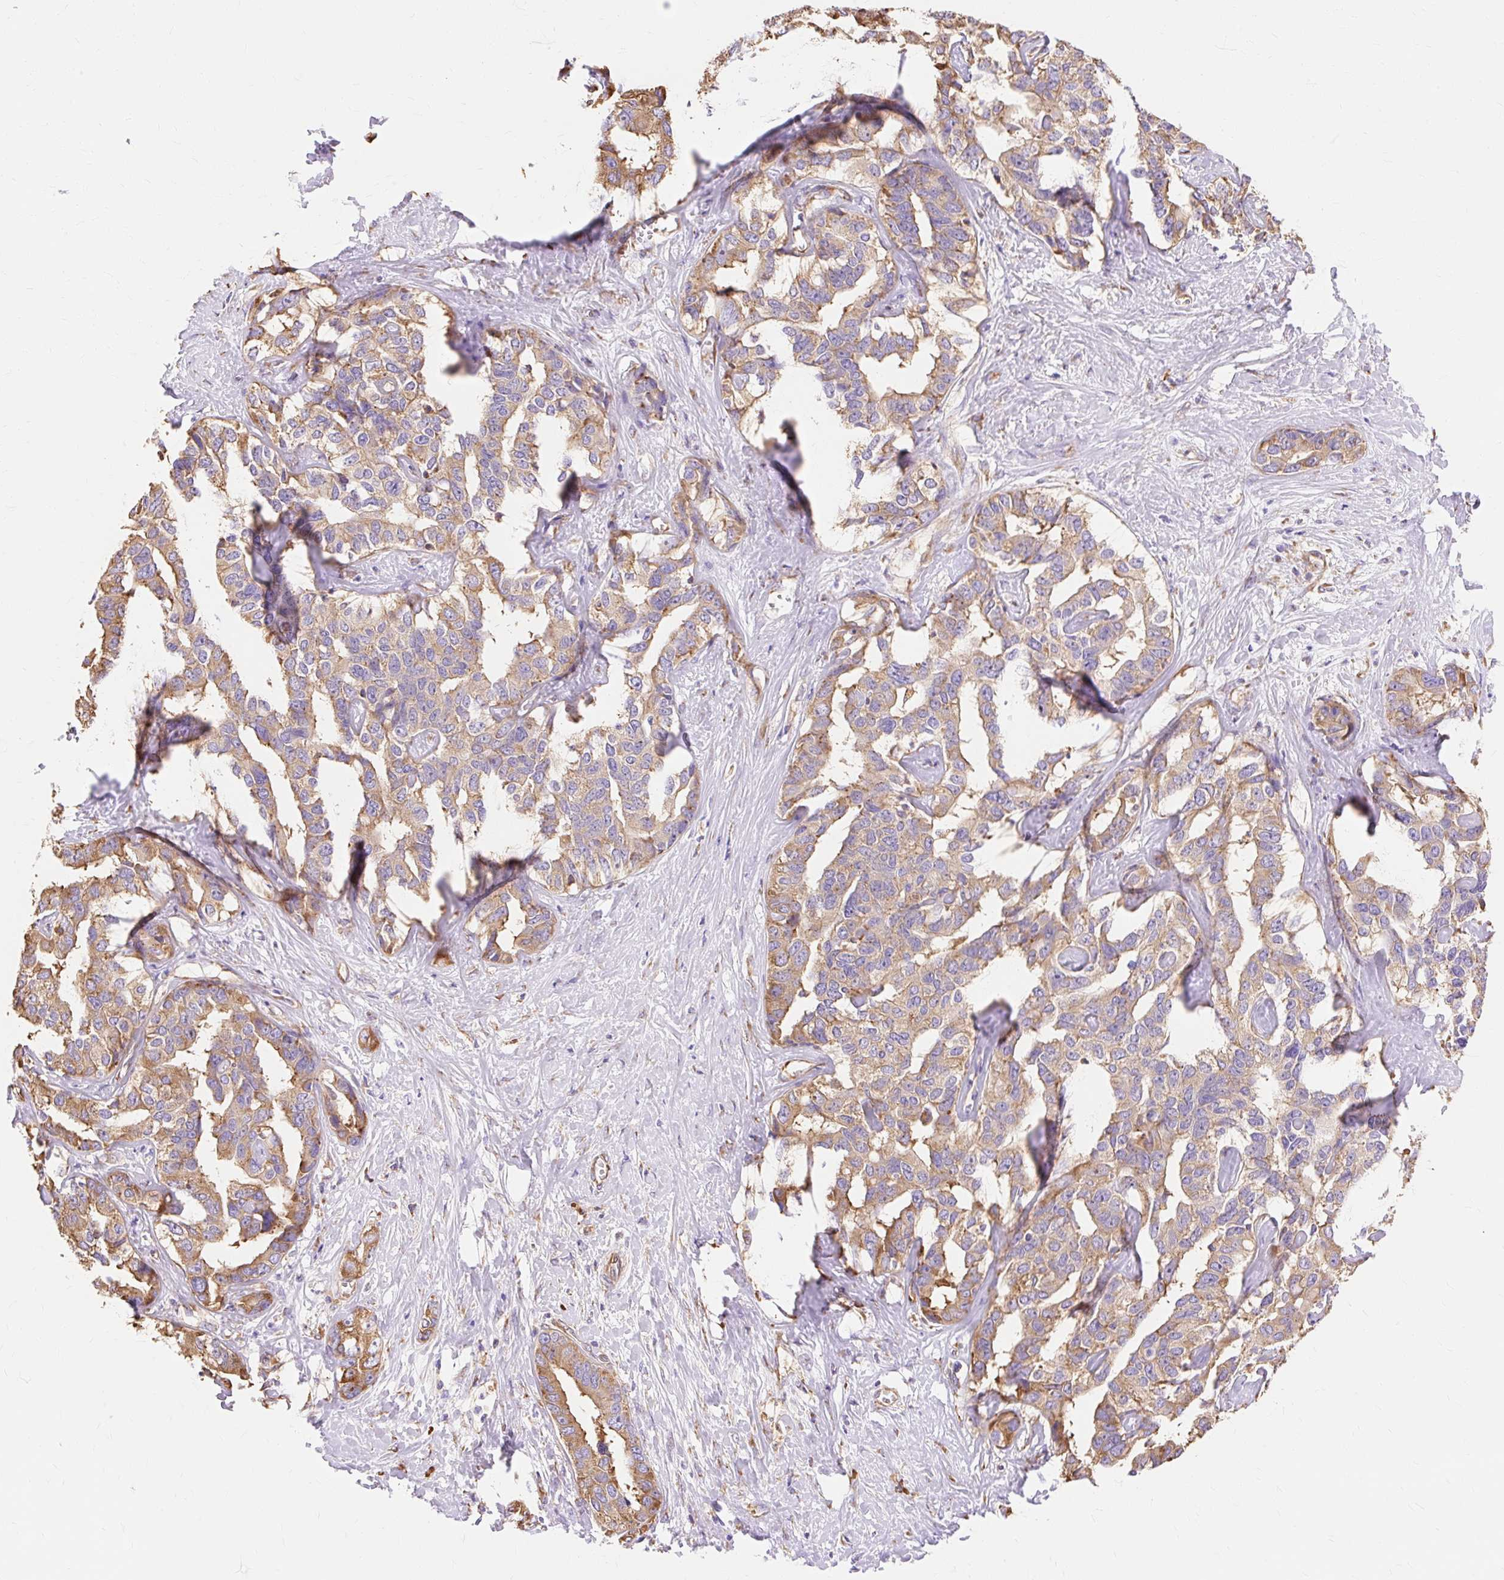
{"staining": {"intensity": "moderate", "quantity": ">75%", "location": "cytoplasmic/membranous"}, "tissue": "liver cancer", "cell_type": "Tumor cells", "image_type": "cancer", "snomed": [{"axis": "morphology", "description": "Cholangiocarcinoma"}, {"axis": "topography", "description": "Liver"}], "caption": "Tumor cells display moderate cytoplasmic/membranous expression in about >75% of cells in liver cancer (cholangiocarcinoma).", "gene": "RPS17", "patient": {"sex": "male", "age": 59}}